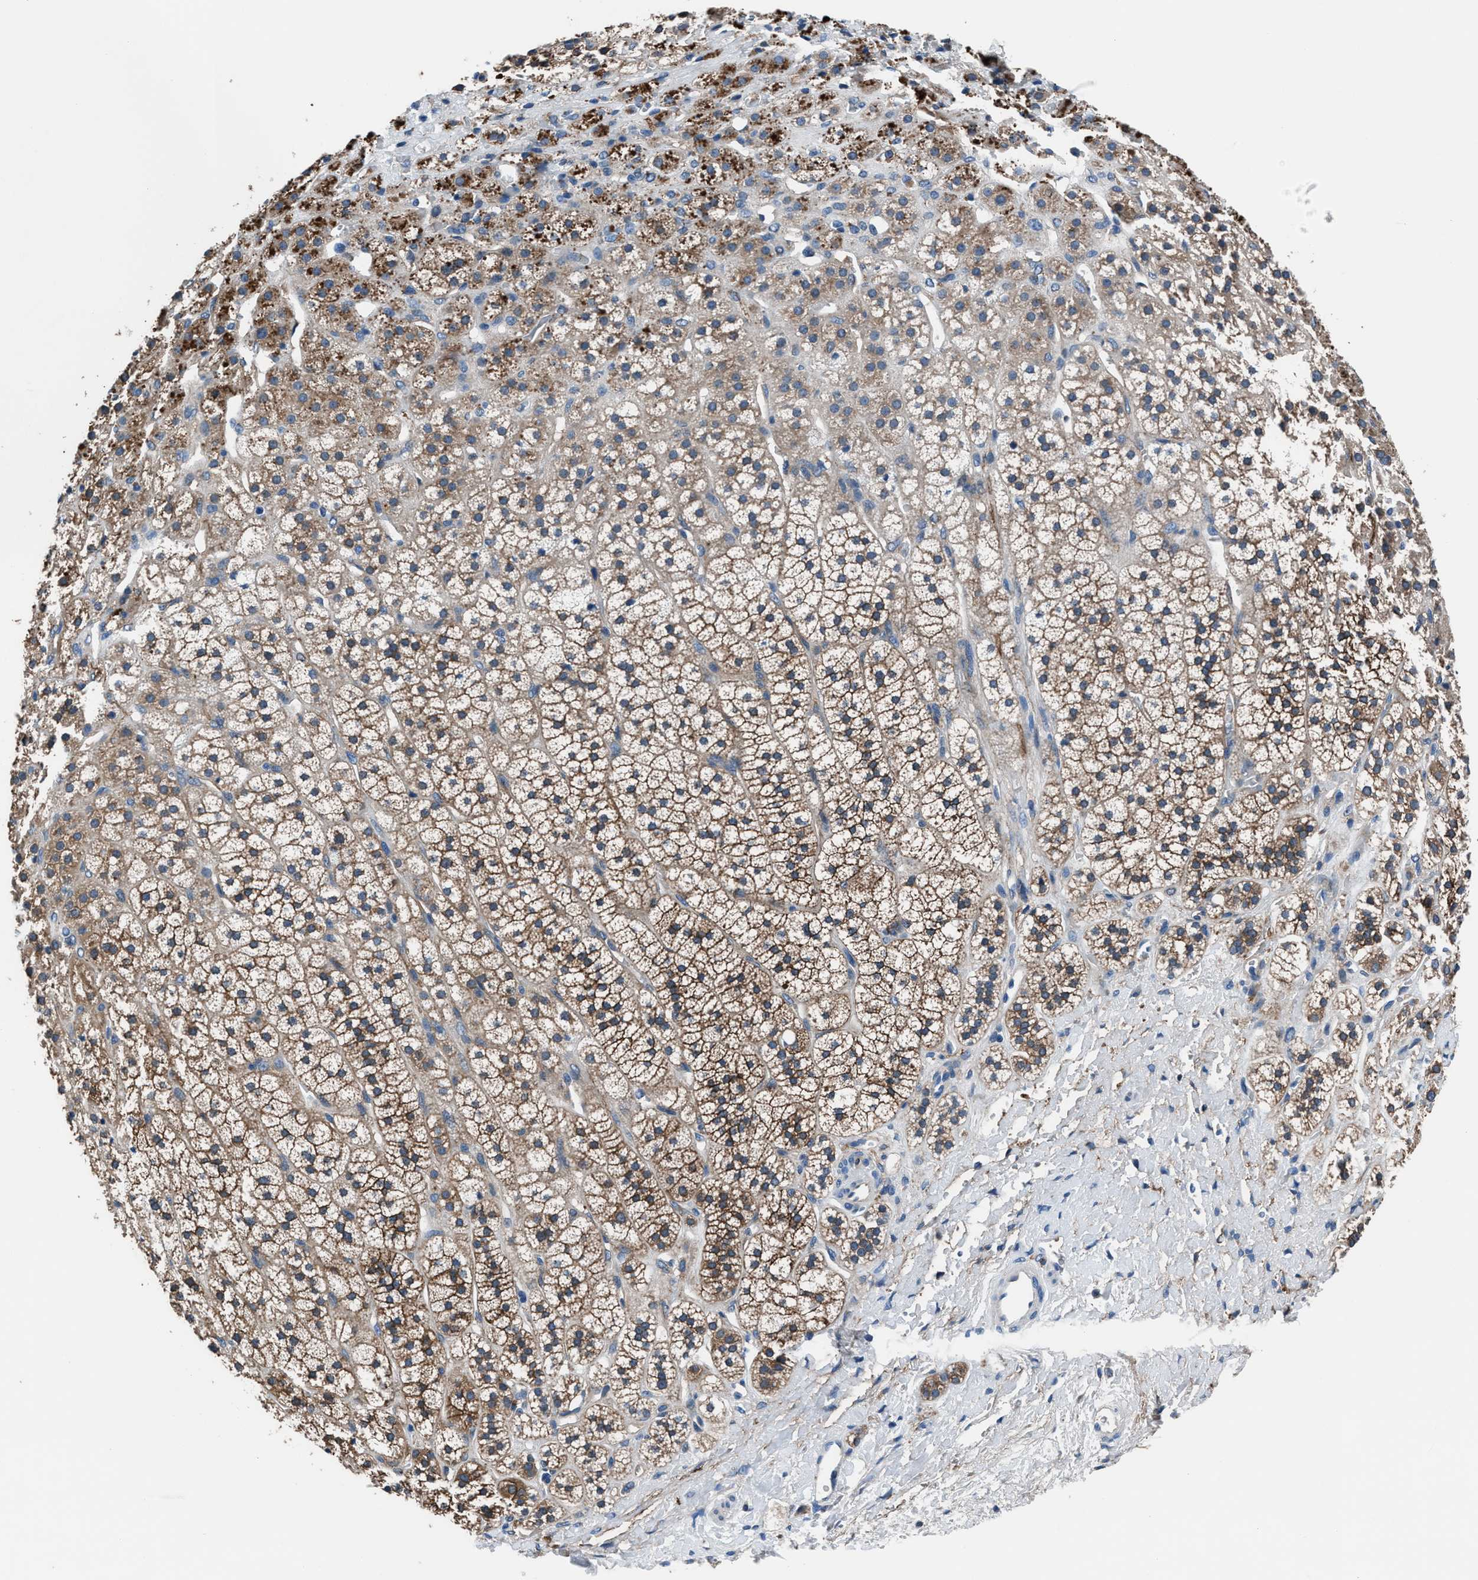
{"staining": {"intensity": "moderate", "quantity": ">75%", "location": "cytoplasmic/membranous"}, "tissue": "adrenal gland", "cell_type": "Glandular cells", "image_type": "normal", "snomed": [{"axis": "morphology", "description": "Normal tissue, NOS"}, {"axis": "topography", "description": "Adrenal gland"}], "caption": "Immunohistochemistry (DAB) staining of benign human adrenal gland exhibits moderate cytoplasmic/membranous protein expression in approximately >75% of glandular cells.", "gene": "PRTFDC1", "patient": {"sex": "male", "age": 56}}